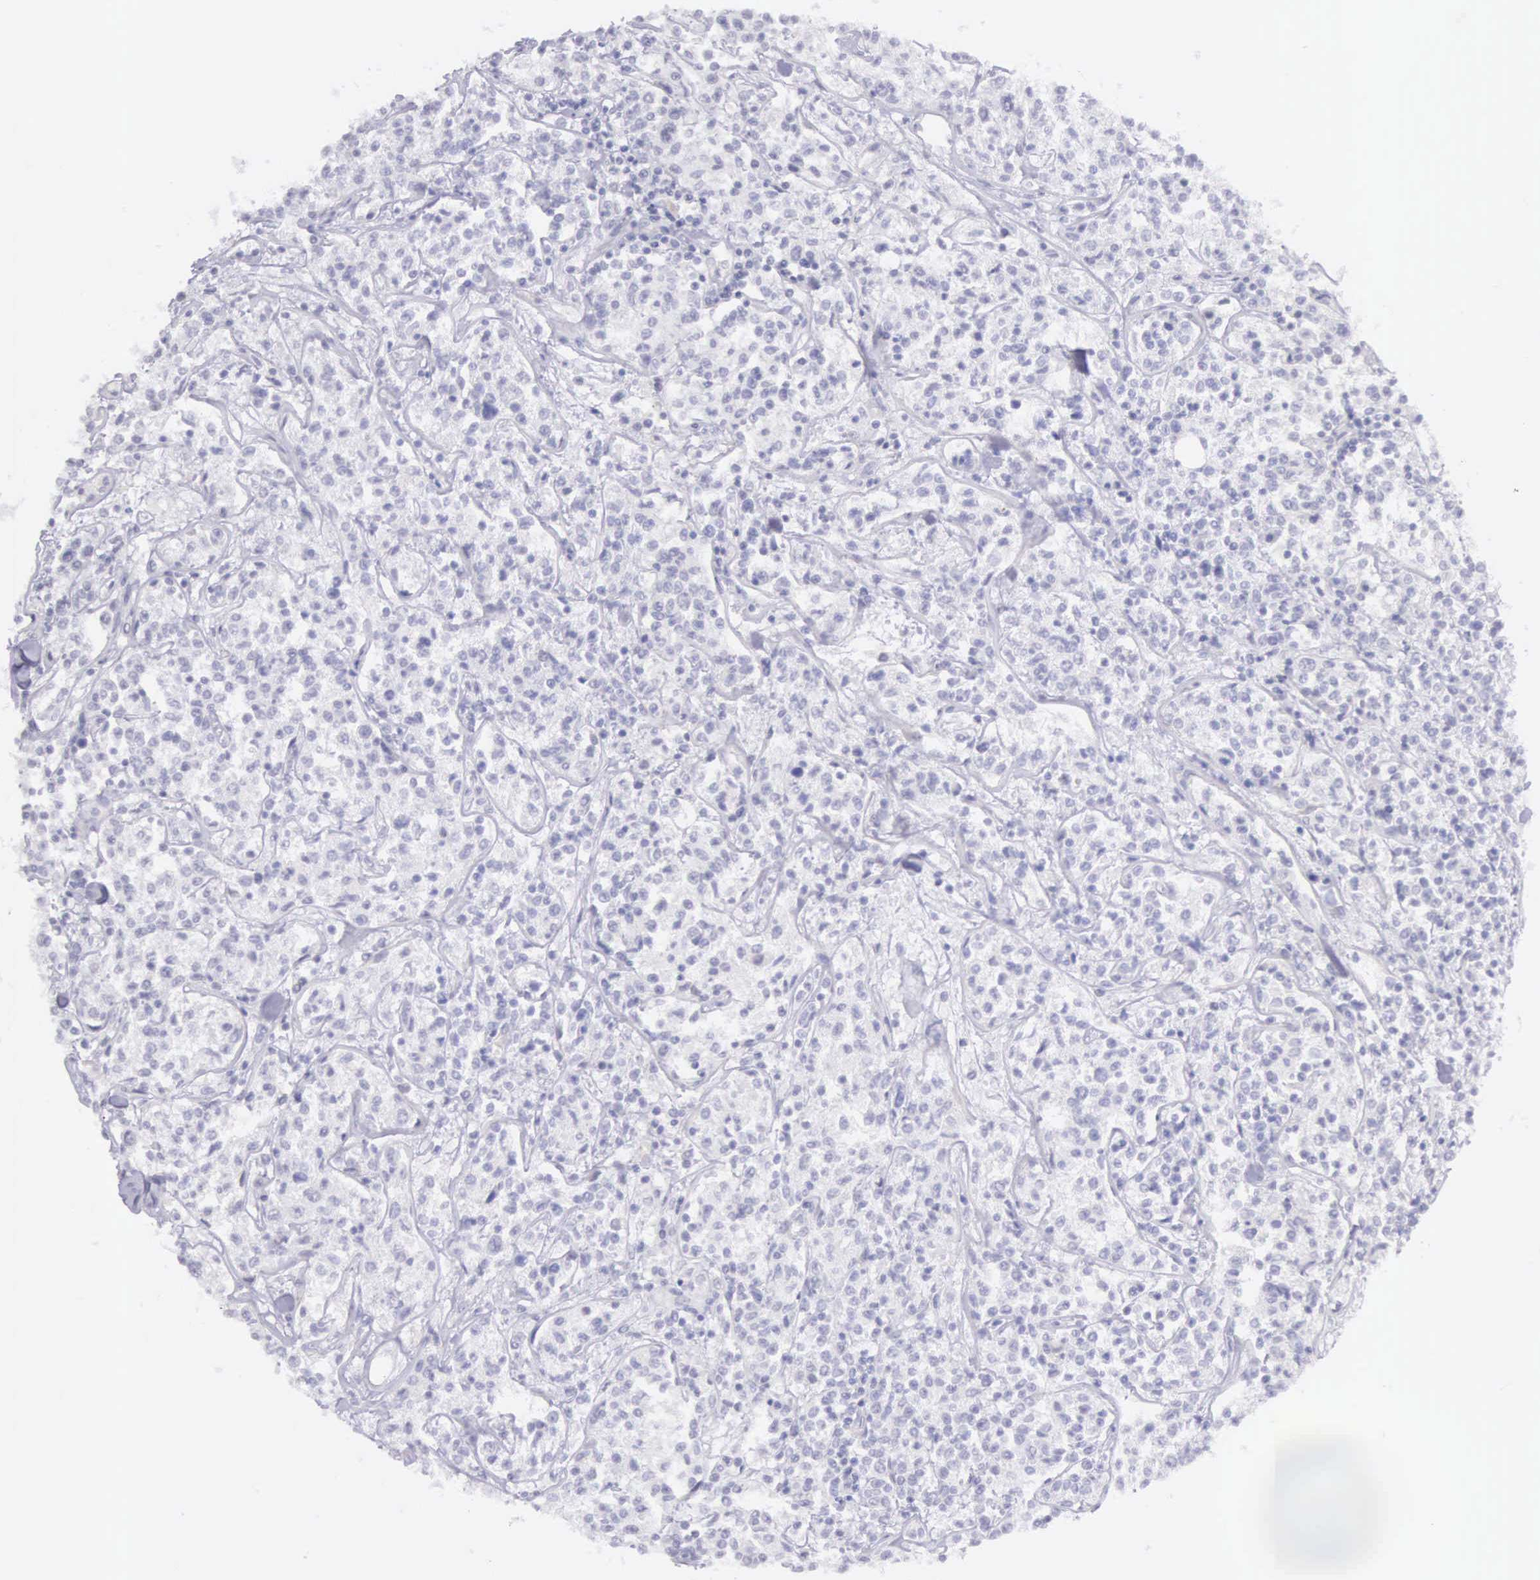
{"staining": {"intensity": "negative", "quantity": "none", "location": "none"}, "tissue": "lymphoma", "cell_type": "Tumor cells", "image_type": "cancer", "snomed": [{"axis": "morphology", "description": "Malignant lymphoma, non-Hodgkin's type, Low grade"}, {"axis": "topography", "description": "Small intestine"}], "caption": "An image of human lymphoma is negative for staining in tumor cells.", "gene": "ARFGAP3", "patient": {"sex": "female", "age": 59}}